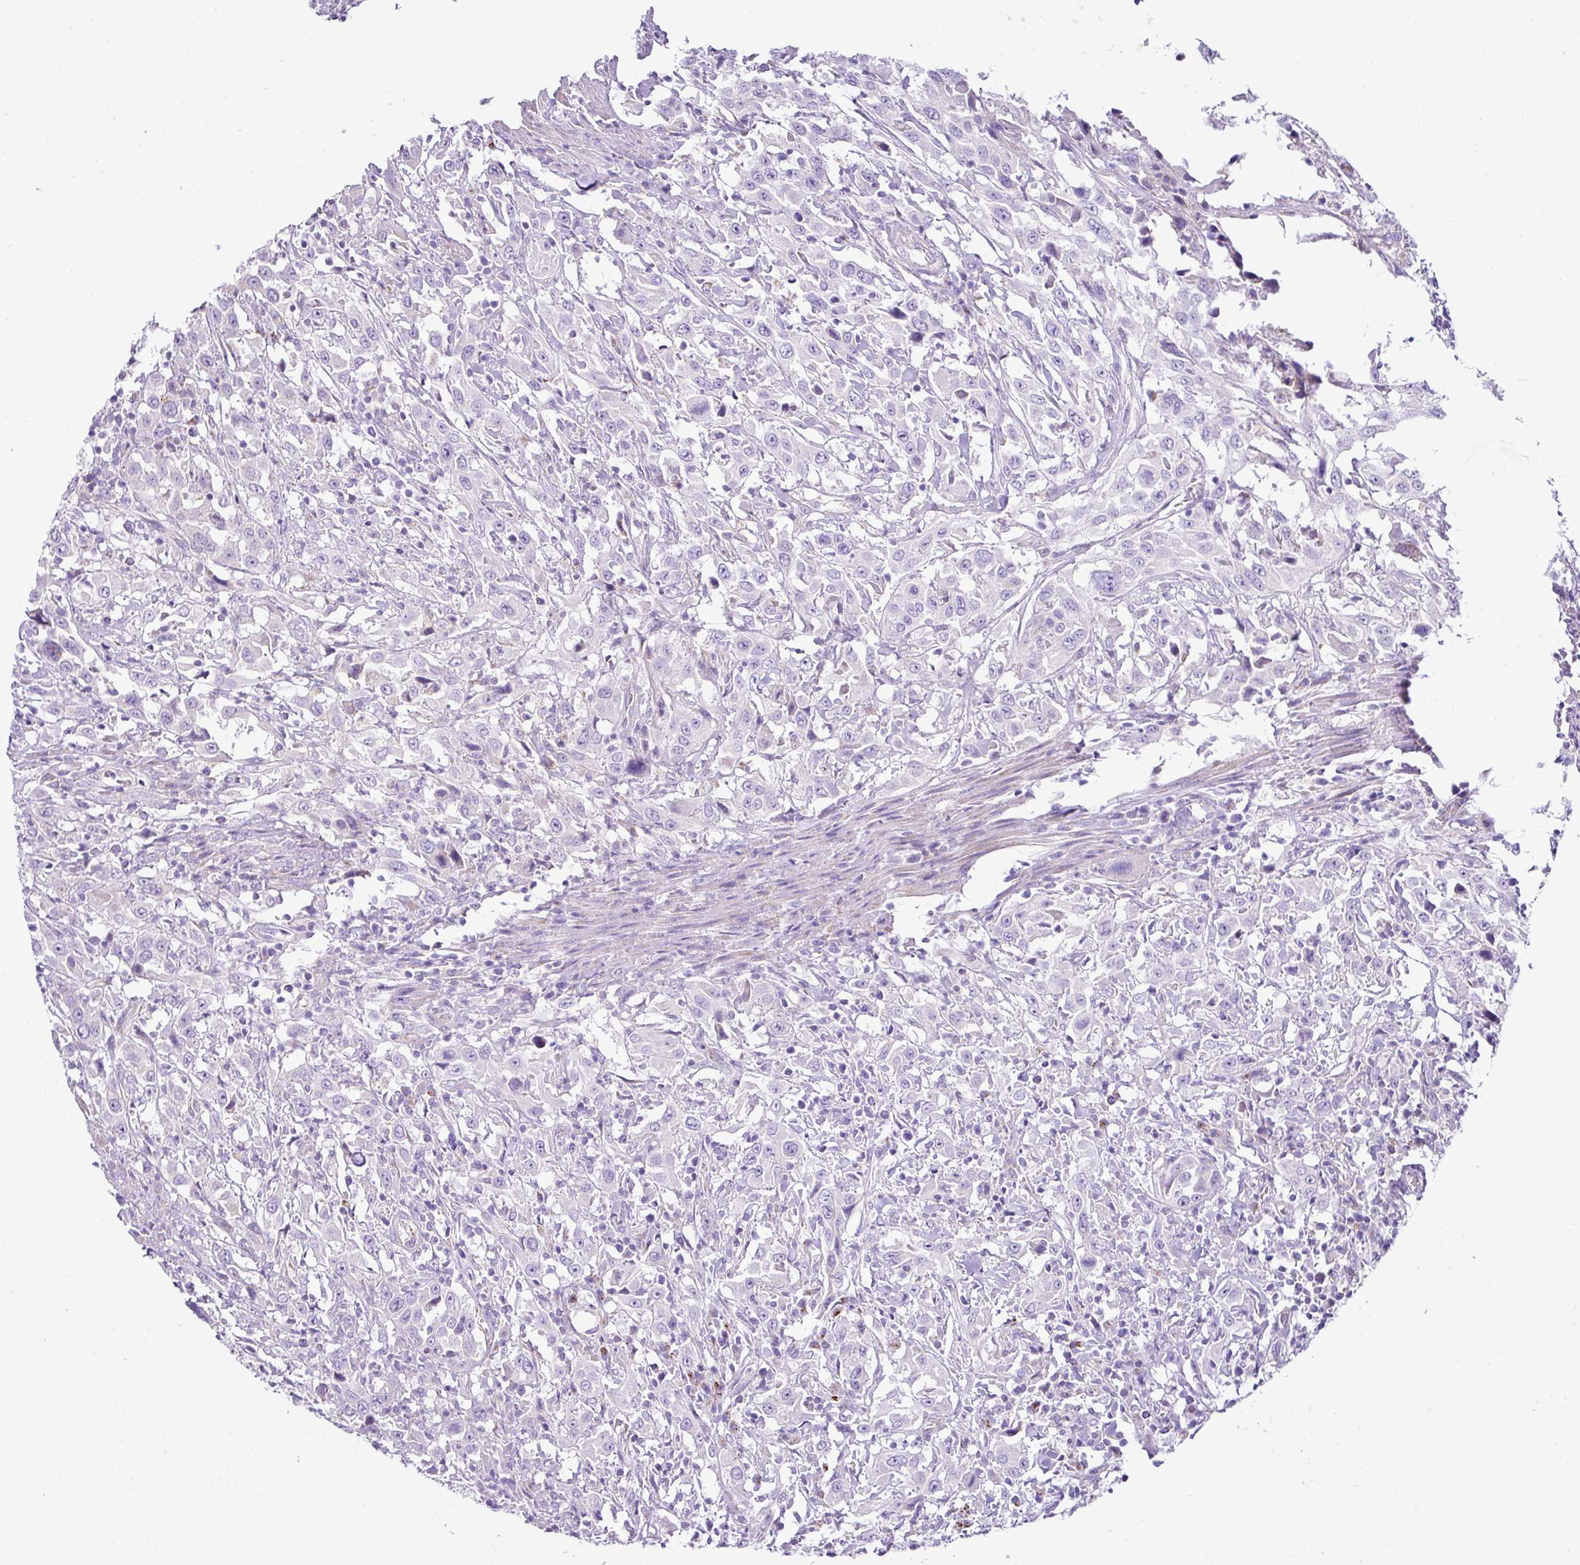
{"staining": {"intensity": "negative", "quantity": "none", "location": "none"}, "tissue": "urothelial cancer", "cell_type": "Tumor cells", "image_type": "cancer", "snomed": [{"axis": "morphology", "description": "Urothelial carcinoma, High grade"}, {"axis": "topography", "description": "Urinary bladder"}], "caption": "Urothelial carcinoma (high-grade) was stained to show a protein in brown. There is no significant expression in tumor cells. Brightfield microscopy of immunohistochemistry stained with DAB (brown) and hematoxylin (blue), captured at high magnification.", "gene": "PGAP4", "patient": {"sex": "male", "age": 61}}